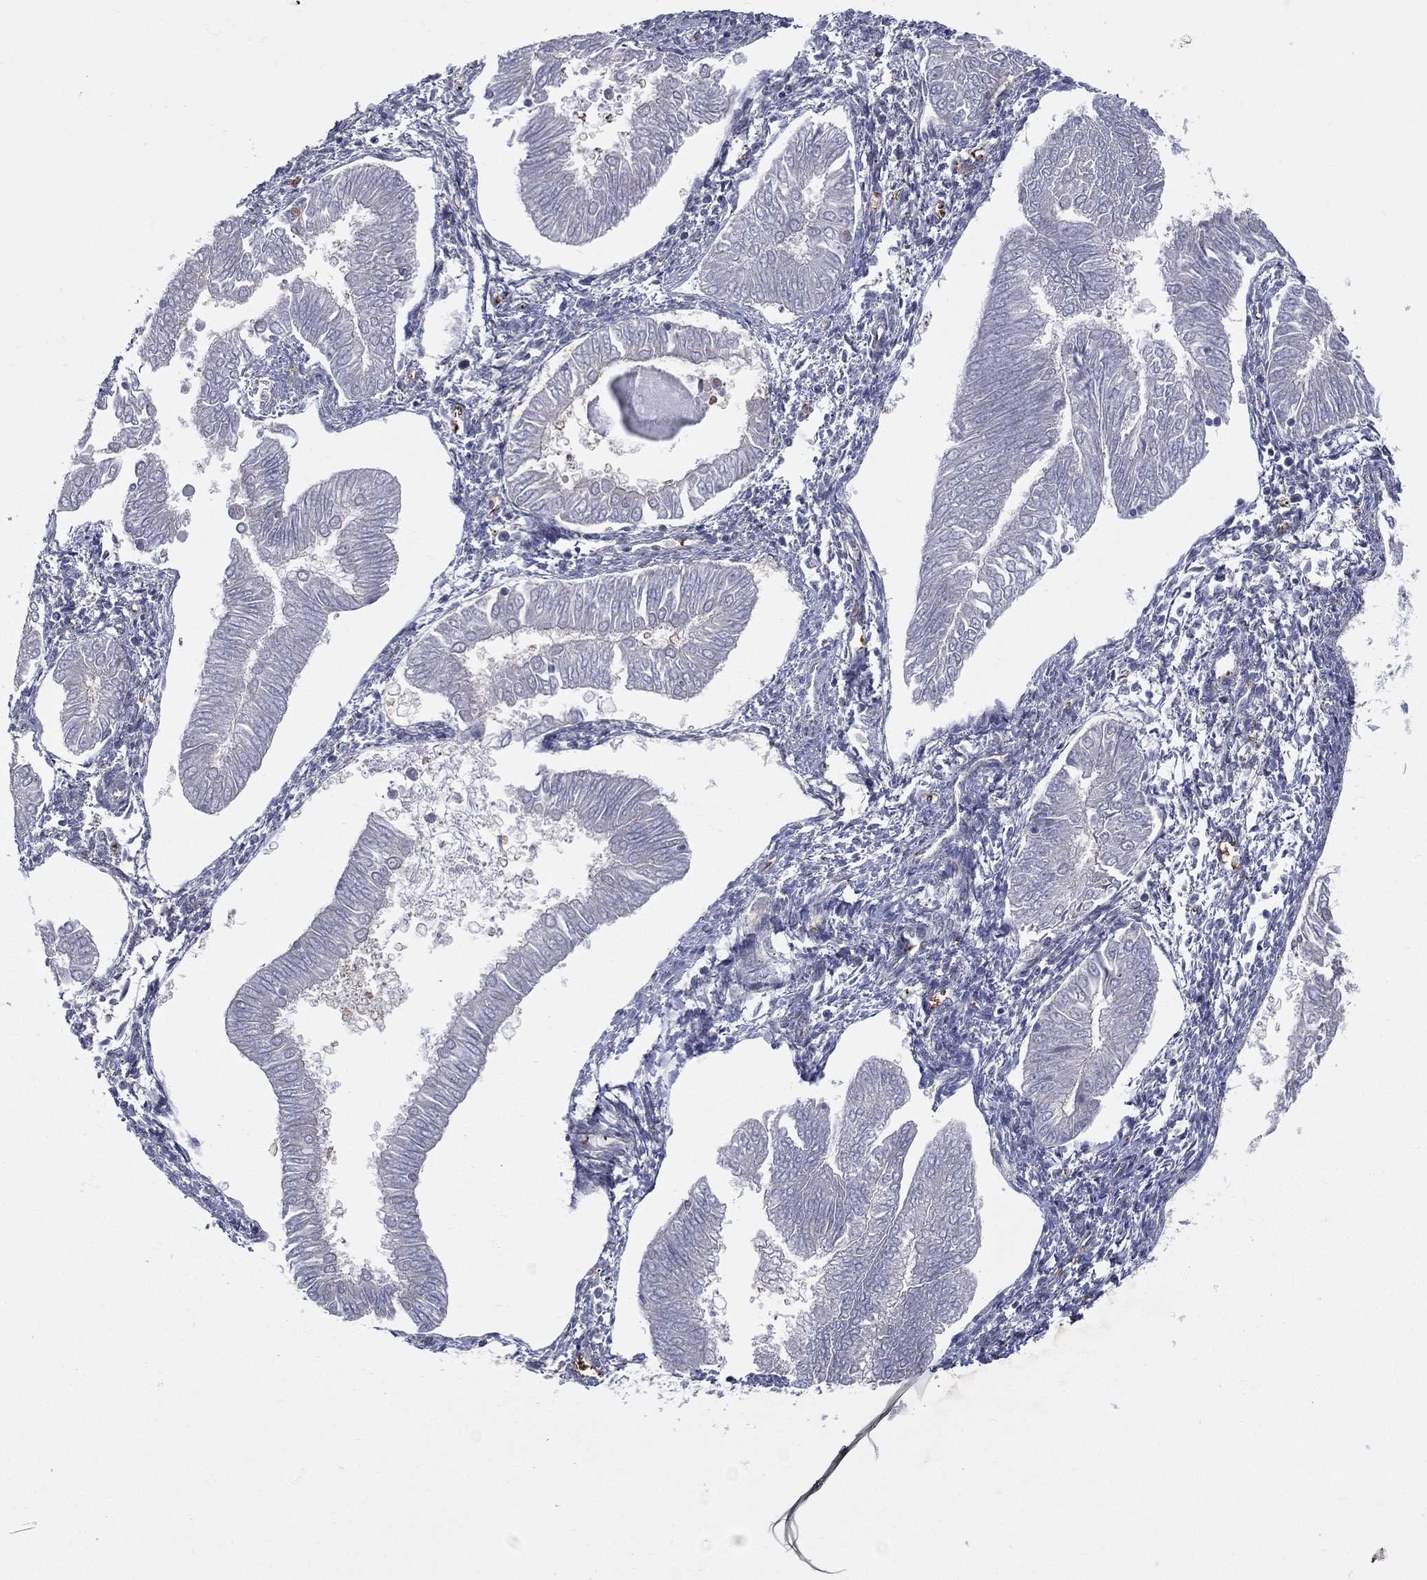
{"staining": {"intensity": "negative", "quantity": "none", "location": "none"}, "tissue": "endometrial cancer", "cell_type": "Tumor cells", "image_type": "cancer", "snomed": [{"axis": "morphology", "description": "Adenocarcinoma, NOS"}, {"axis": "topography", "description": "Endometrium"}], "caption": "Immunohistochemistry (IHC) micrograph of neoplastic tissue: human adenocarcinoma (endometrial) stained with DAB (3,3'-diaminobenzidine) reveals no significant protein expression in tumor cells.", "gene": "VHL", "patient": {"sex": "female", "age": 53}}